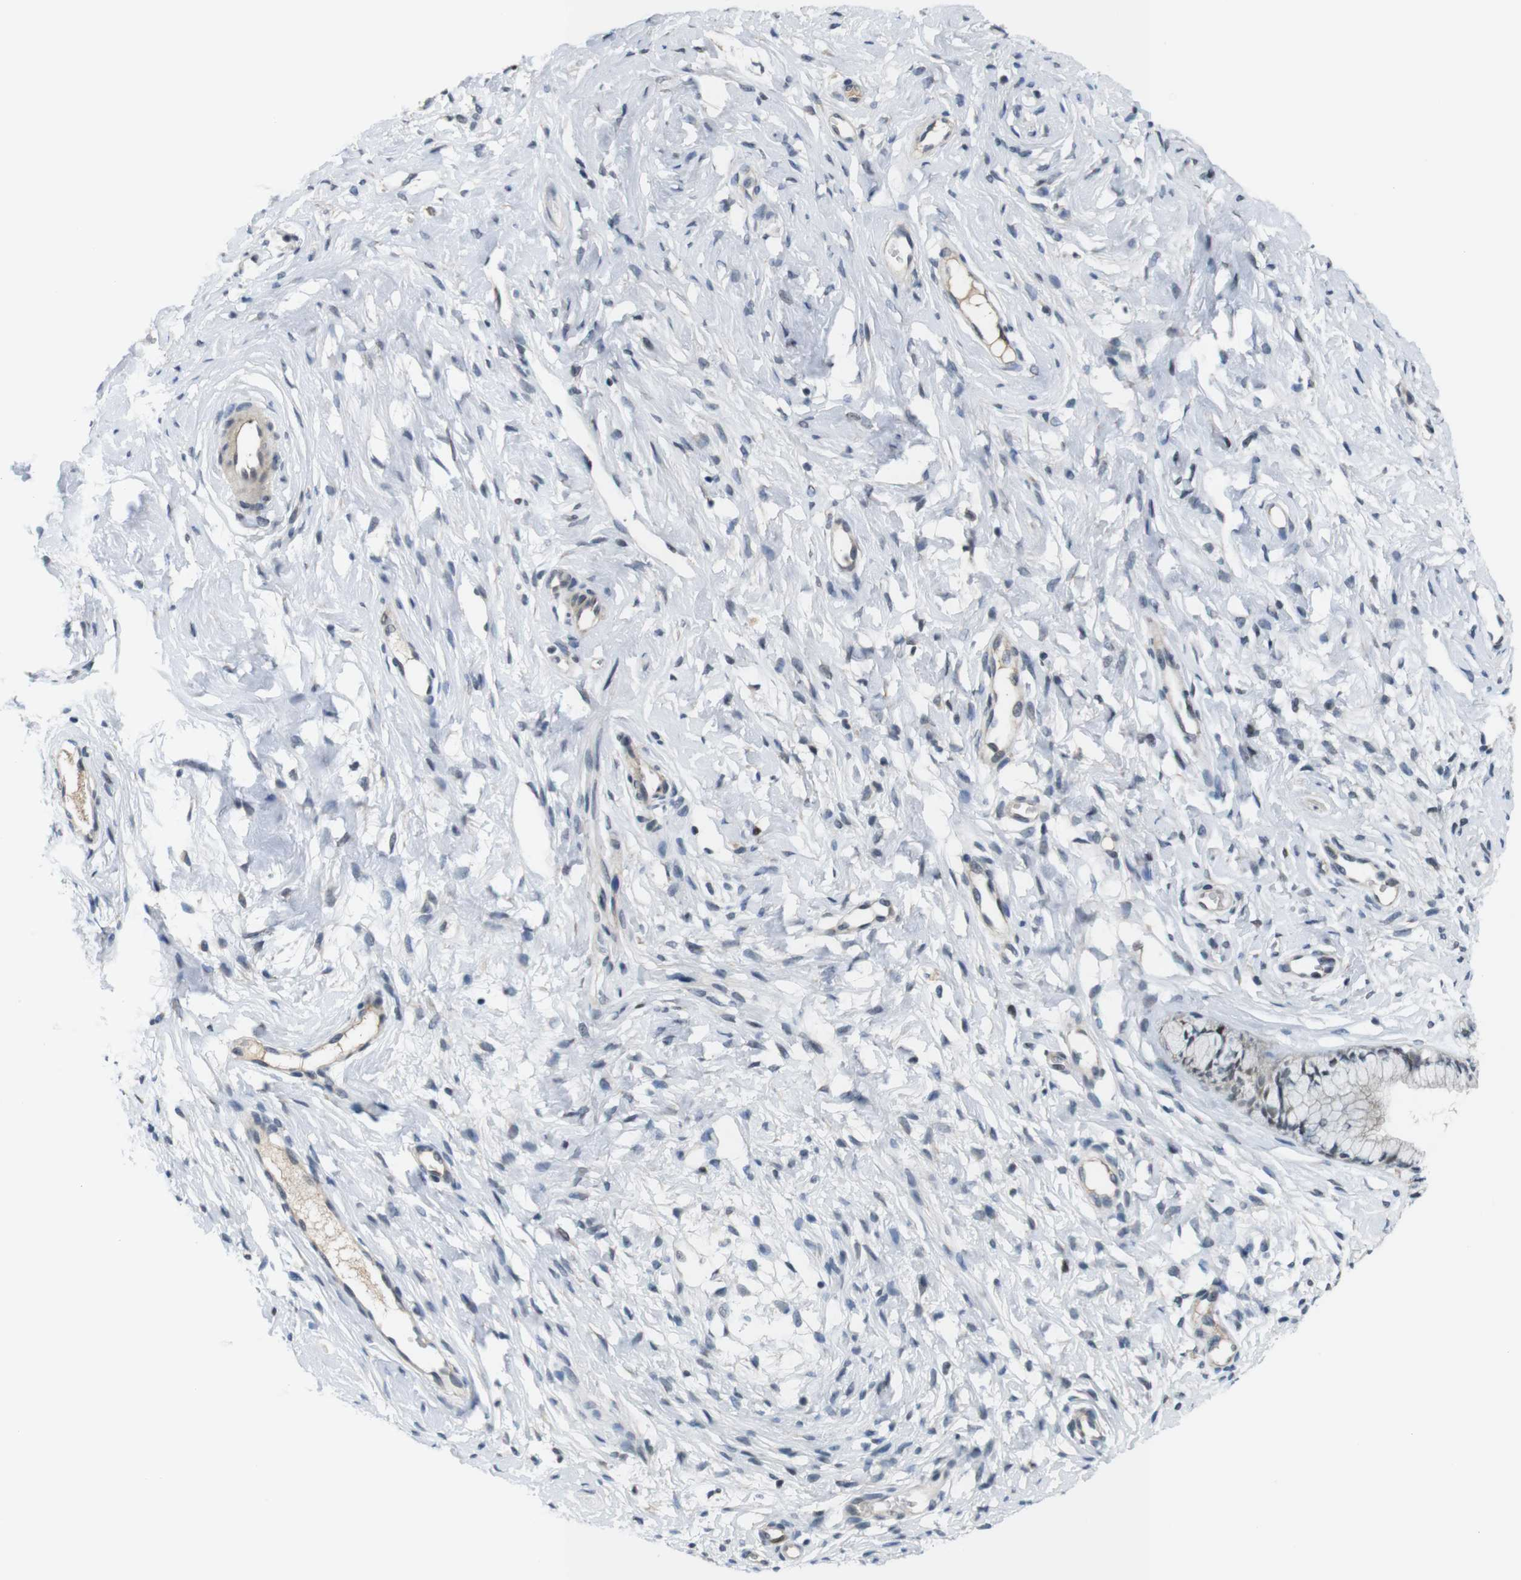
{"staining": {"intensity": "negative", "quantity": "none", "location": "none"}, "tissue": "cervix", "cell_type": "Glandular cells", "image_type": "normal", "snomed": [{"axis": "morphology", "description": "Normal tissue, NOS"}, {"axis": "topography", "description": "Cervix"}], "caption": "A micrograph of human cervix is negative for staining in glandular cells. (DAB immunohistochemistry (IHC), high magnification).", "gene": "SMCO2", "patient": {"sex": "female", "age": 65}}